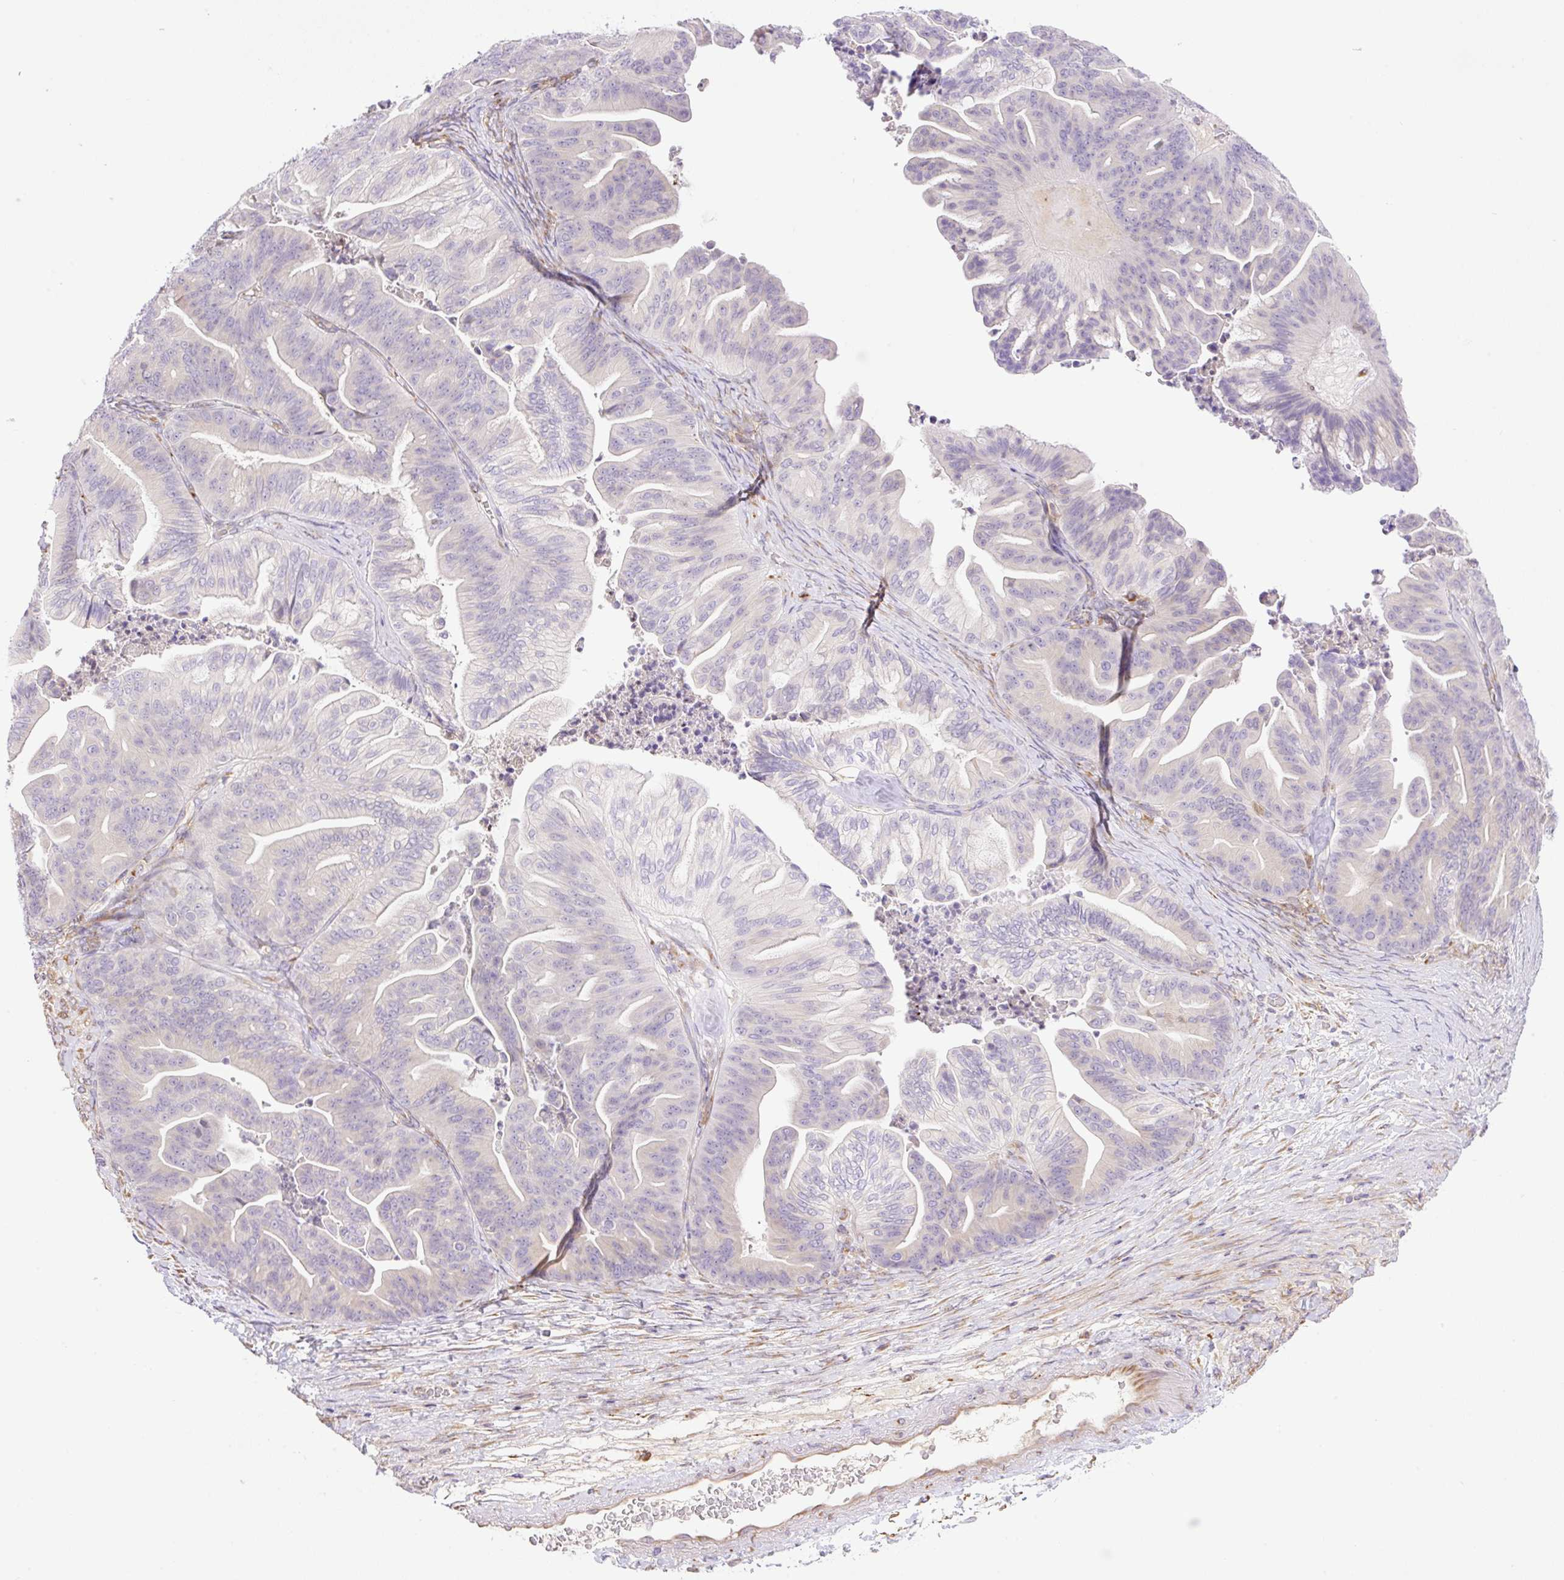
{"staining": {"intensity": "negative", "quantity": "none", "location": "none"}, "tissue": "ovarian cancer", "cell_type": "Tumor cells", "image_type": "cancer", "snomed": [{"axis": "morphology", "description": "Cystadenocarcinoma, mucinous, NOS"}, {"axis": "topography", "description": "Ovary"}], "caption": "A high-resolution image shows immunohistochemistry (IHC) staining of ovarian cancer (mucinous cystadenocarcinoma), which shows no significant staining in tumor cells.", "gene": "POFUT1", "patient": {"sex": "female", "age": 67}}